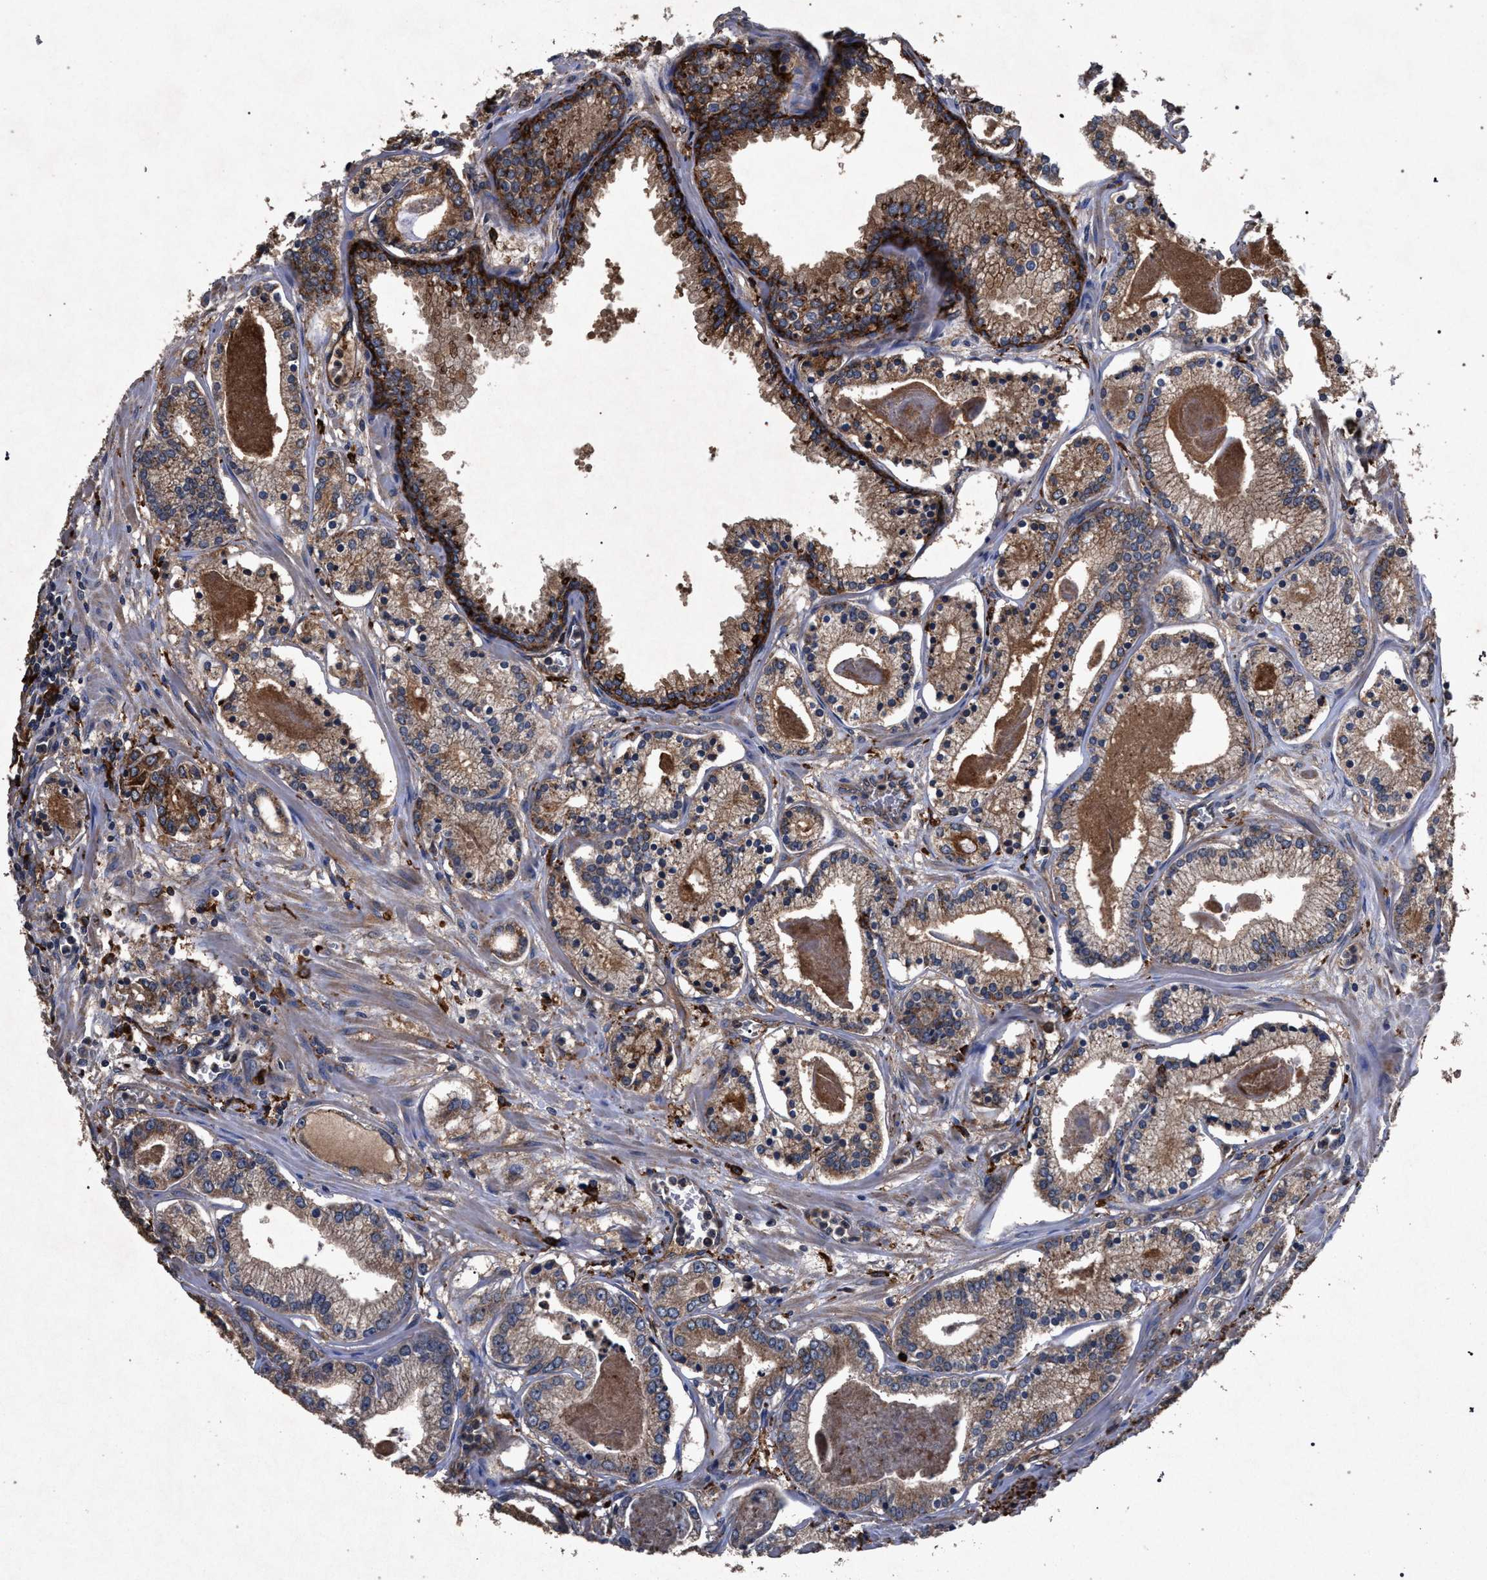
{"staining": {"intensity": "moderate", "quantity": ">75%", "location": "cytoplasmic/membranous"}, "tissue": "prostate cancer", "cell_type": "Tumor cells", "image_type": "cancer", "snomed": [{"axis": "morphology", "description": "Adenocarcinoma, Low grade"}, {"axis": "topography", "description": "Prostate"}], "caption": "Immunohistochemical staining of human prostate low-grade adenocarcinoma exhibits medium levels of moderate cytoplasmic/membranous protein staining in about >75% of tumor cells.", "gene": "MARCKS", "patient": {"sex": "male", "age": 59}}